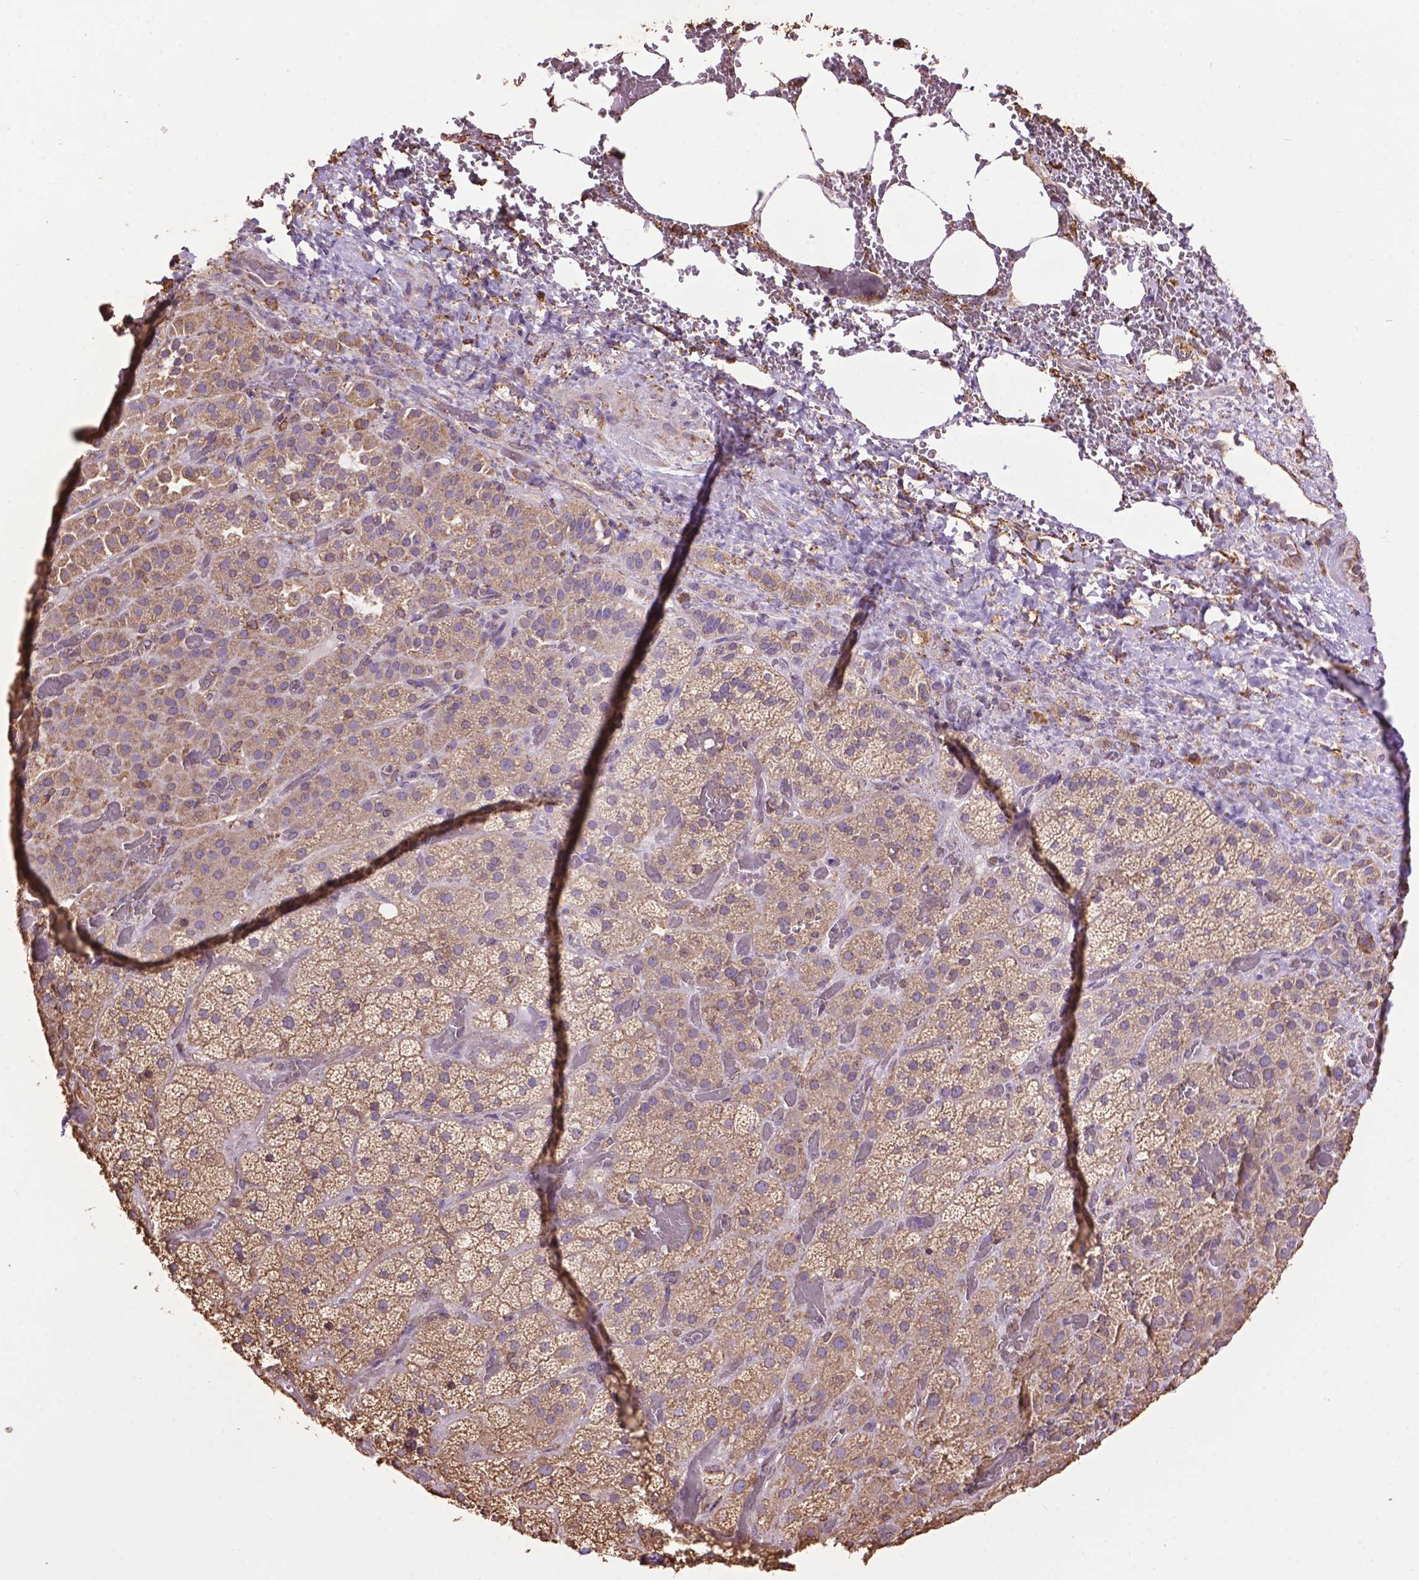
{"staining": {"intensity": "moderate", "quantity": ">75%", "location": "cytoplasmic/membranous"}, "tissue": "adrenal gland", "cell_type": "Glandular cells", "image_type": "normal", "snomed": [{"axis": "morphology", "description": "Normal tissue, NOS"}, {"axis": "topography", "description": "Adrenal gland"}], "caption": "Glandular cells demonstrate moderate cytoplasmic/membranous staining in approximately >75% of cells in normal adrenal gland. The staining was performed using DAB to visualize the protein expression in brown, while the nuclei were stained in blue with hematoxylin (Magnification: 20x).", "gene": "PPP2R5E", "patient": {"sex": "male", "age": 57}}